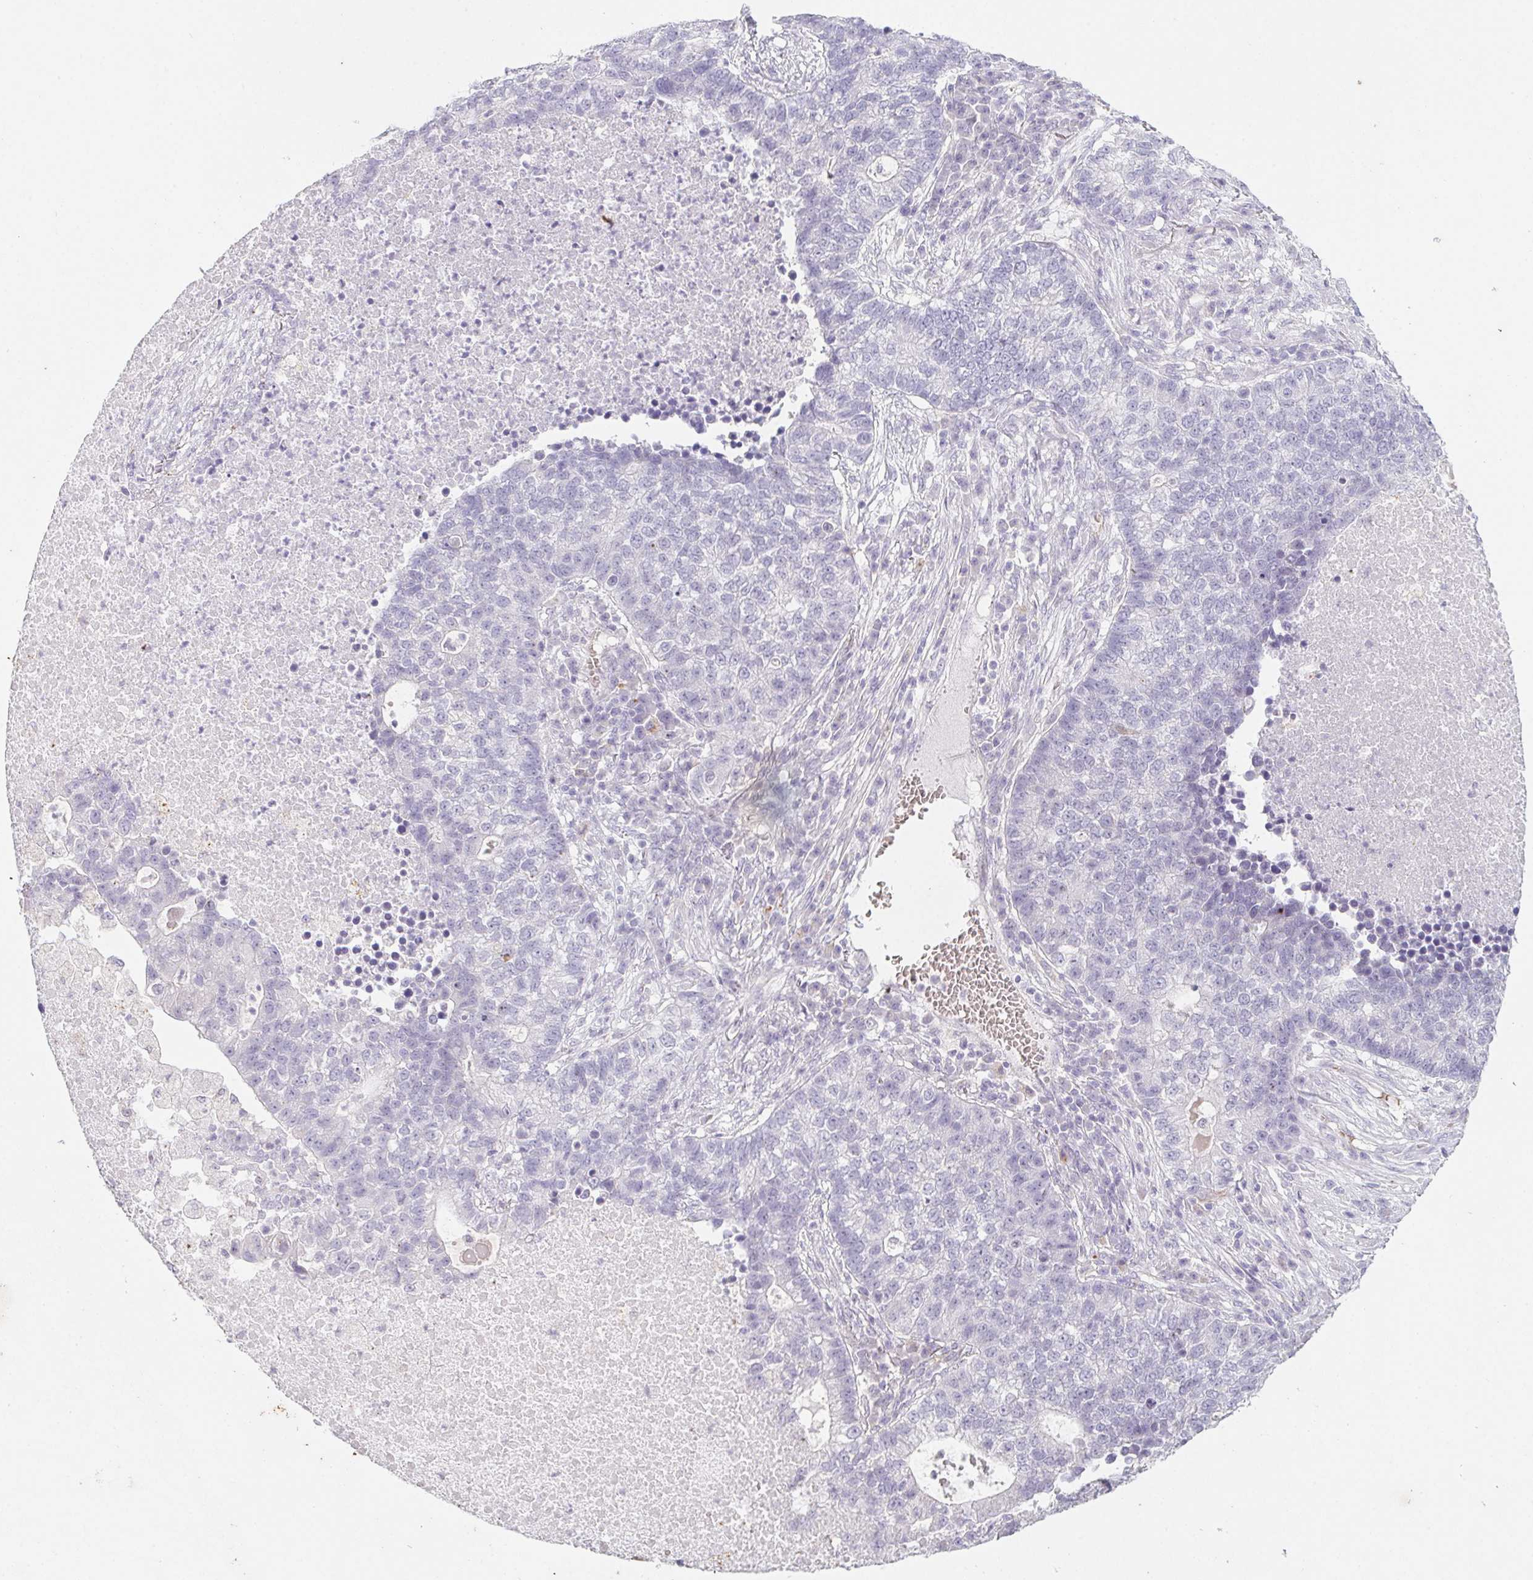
{"staining": {"intensity": "negative", "quantity": "none", "location": "none"}, "tissue": "lung cancer", "cell_type": "Tumor cells", "image_type": "cancer", "snomed": [{"axis": "morphology", "description": "Adenocarcinoma, NOS"}, {"axis": "topography", "description": "Lung"}], "caption": "Tumor cells show no significant protein staining in lung cancer. (DAB (3,3'-diaminobenzidine) IHC visualized using brightfield microscopy, high magnification).", "gene": "DCD", "patient": {"sex": "male", "age": 57}}